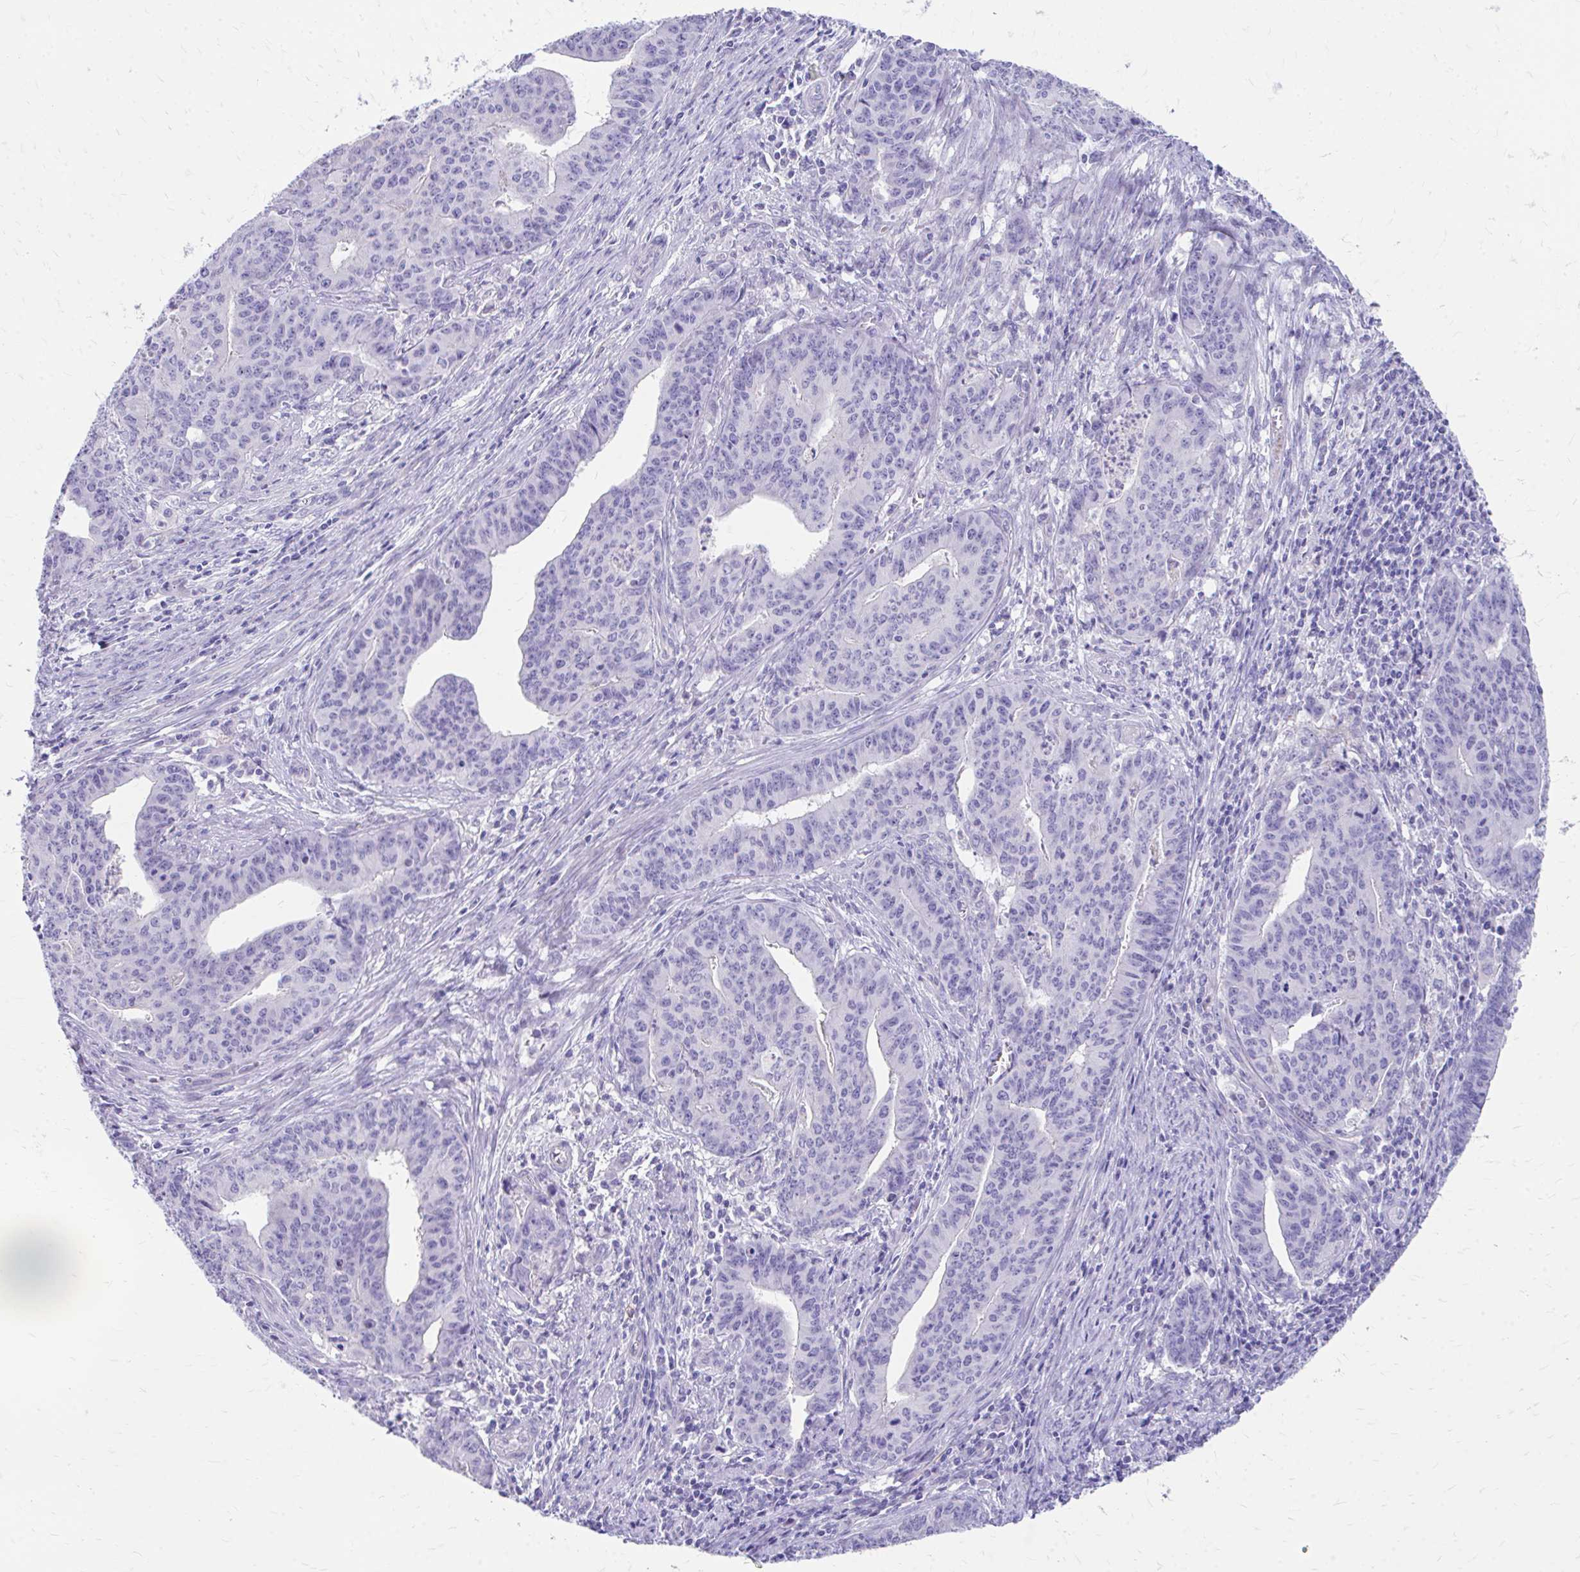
{"staining": {"intensity": "negative", "quantity": "none", "location": "none"}, "tissue": "endometrial cancer", "cell_type": "Tumor cells", "image_type": "cancer", "snomed": [{"axis": "morphology", "description": "Adenocarcinoma, NOS"}, {"axis": "topography", "description": "Endometrium"}], "caption": "Endometrial cancer (adenocarcinoma) was stained to show a protein in brown. There is no significant positivity in tumor cells. (Stains: DAB (3,3'-diaminobenzidine) immunohistochemistry with hematoxylin counter stain, Microscopy: brightfield microscopy at high magnification).", "gene": "KRIT1", "patient": {"sex": "female", "age": 59}}